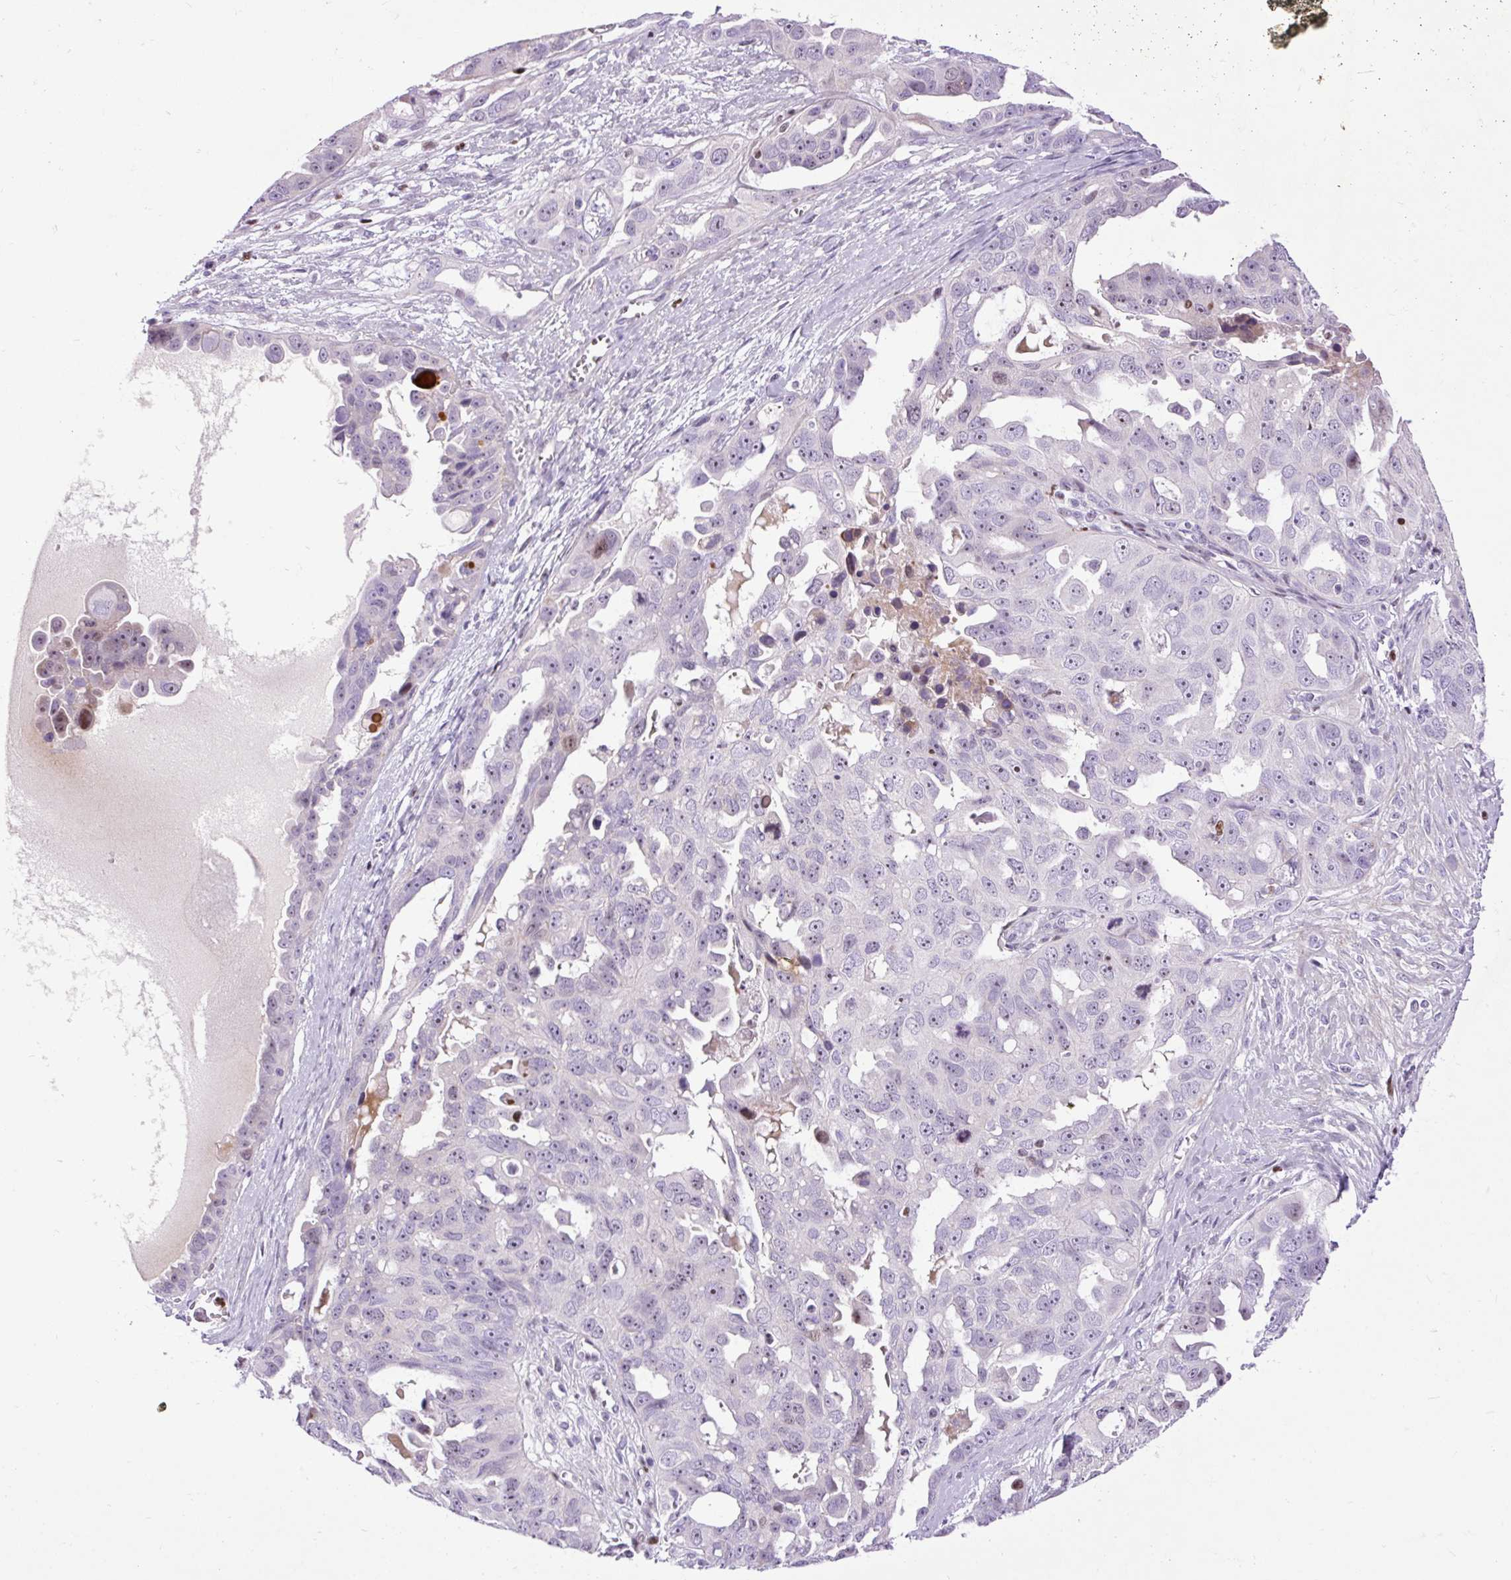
{"staining": {"intensity": "negative", "quantity": "none", "location": "none"}, "tissue": "ovarian cancer", "cell_type": "Tumor cells", "image_type": "cancer", "snomed": [{"axis": "morphology", "description": "Carcinoma, endometroid"}, {"axis": "topography", "description": "Ovary"}], "caption": "The immunohistochemistry (IHC) image has no significant positivity in tumor cells of ovarian endometroid carcinoma tissue.", "gene": "SPC24", "patient": {"sex": "female", "age": 70}}